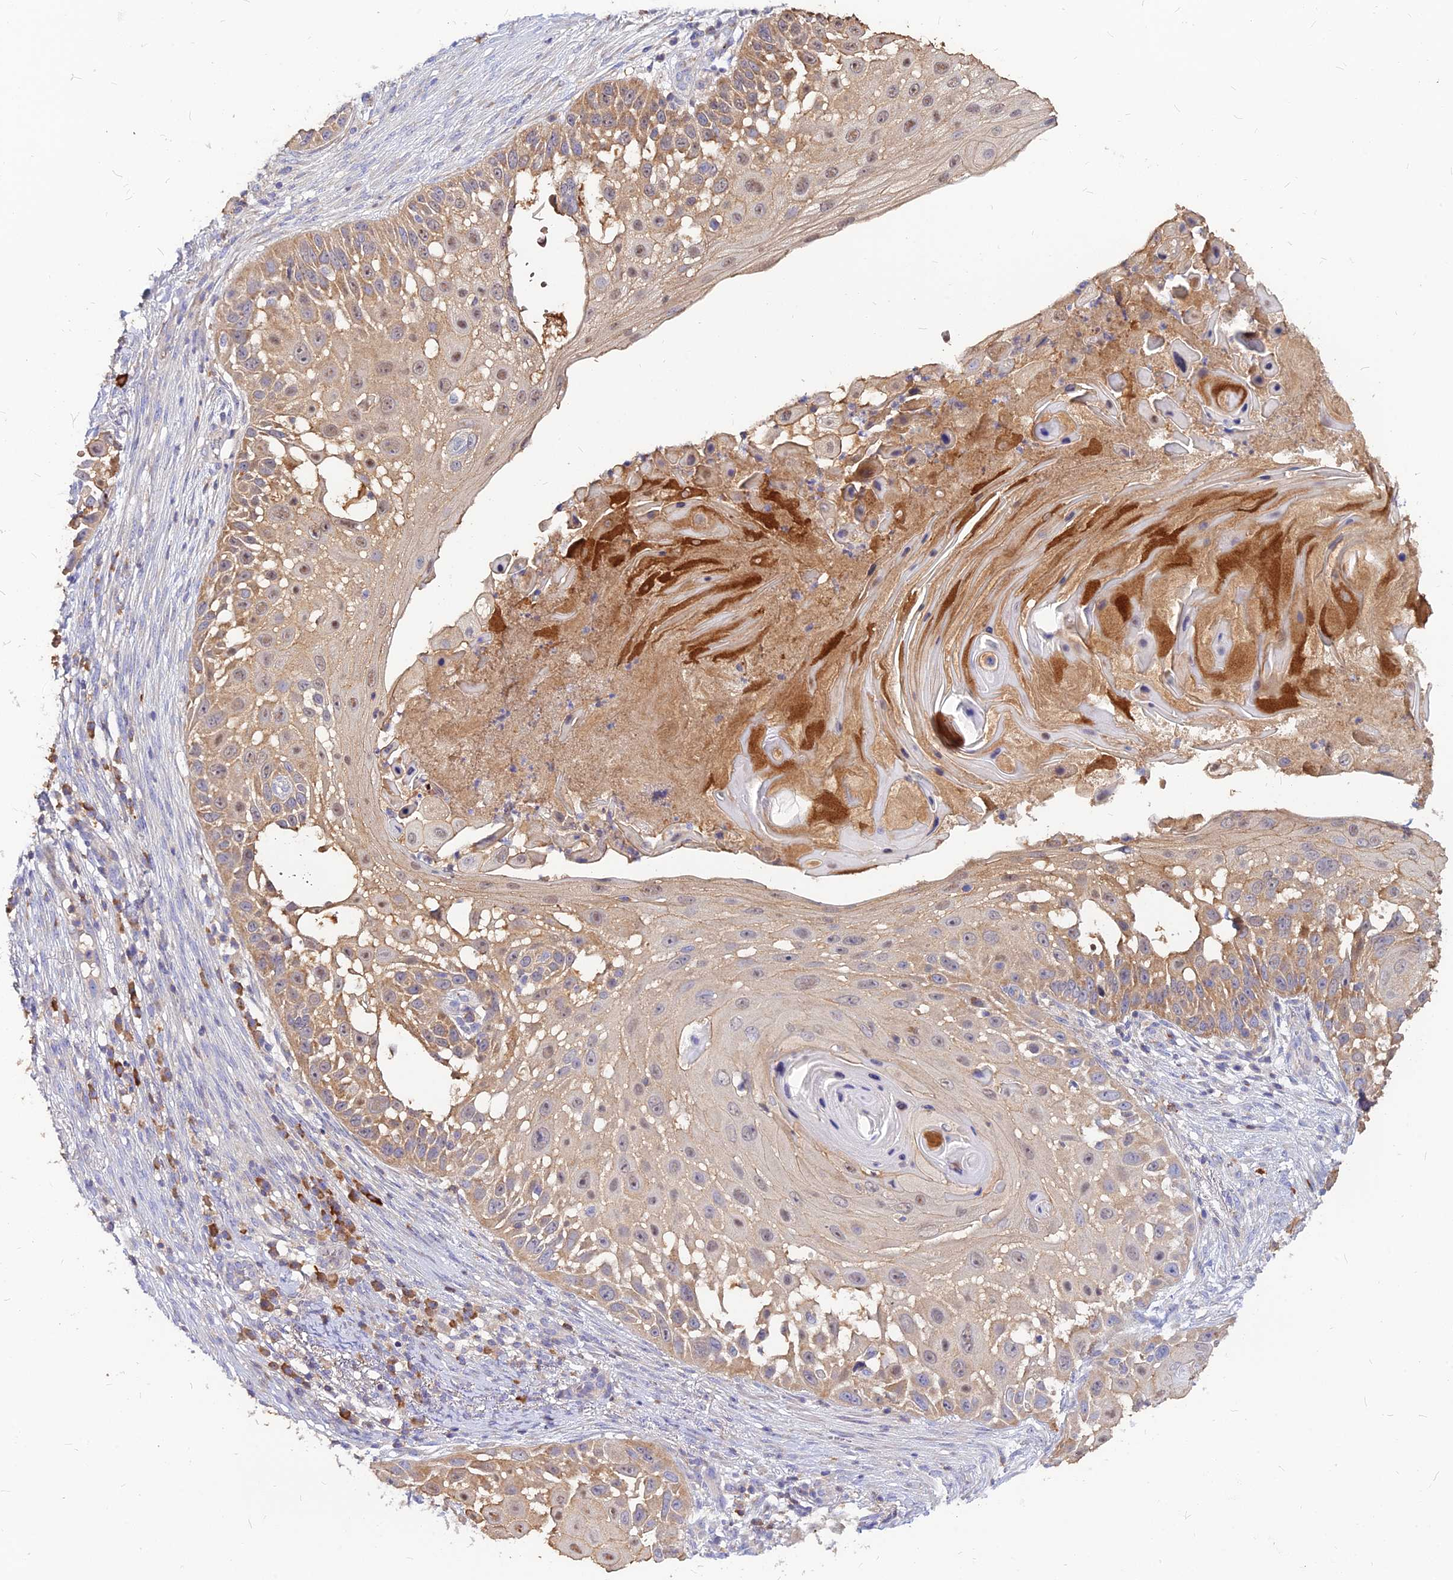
{"staining": {"intensity": "moderate", "quantity": ">75%", "location": "cytoplasmic/membranous"}, "tissue": "skin cancer", "cell_type": "Tumor cells", "image_type": "cancer", "snomed": [{"axis": "morphology", "description": "Squamous cell carcinoma, NOS"}, {"axis": "topography", "description": "Skin"}], "caption": "The micrograph reveals a brown stain indicating the presence of a protein in the cytoplasmic/membranous of tumor cells in skin cancer. (Brightfield microscopy of DAB IHC at high magnification).", "gene": "DENND2D", "patient": {"sex": "female", "age": 44}}